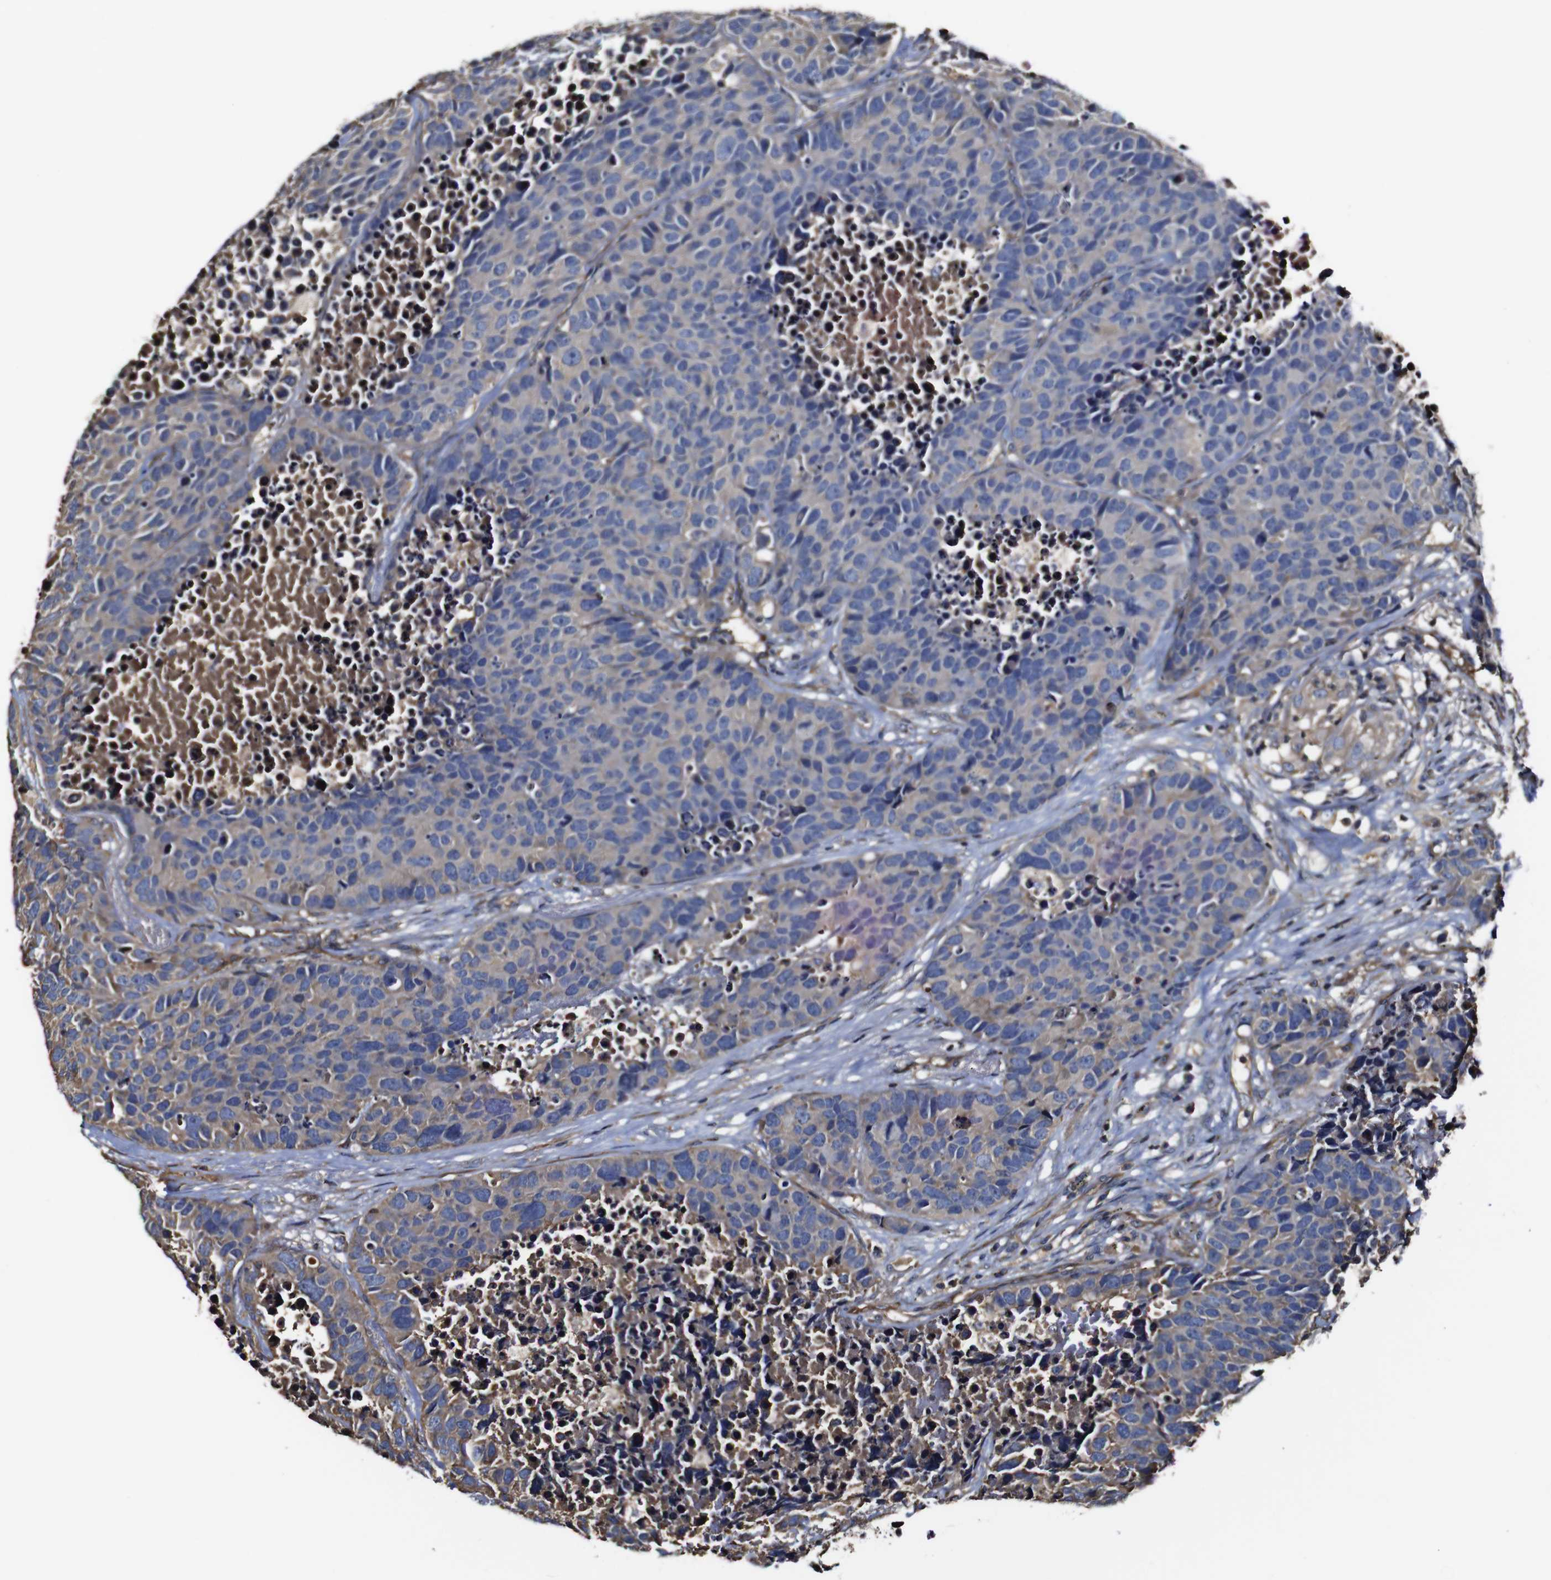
{"staining": {"intensity": "weak", "quantity": "<25%", "location": "cytoplasmic/membranous"}, "tissue": "carcinoid", "cell_type": "Tumor cells", "image_type": "cancer", "snomed": [{"axis": "morphology", "description": "Carcinoid, malignant, NOS"}, {"axis": "topography", "description": "Lung"}], "caption": "Tumor cells are negative for protein expression in human carcinoid.", "gene": "MSN", "patient": {"sex": "male", "age": 60}}